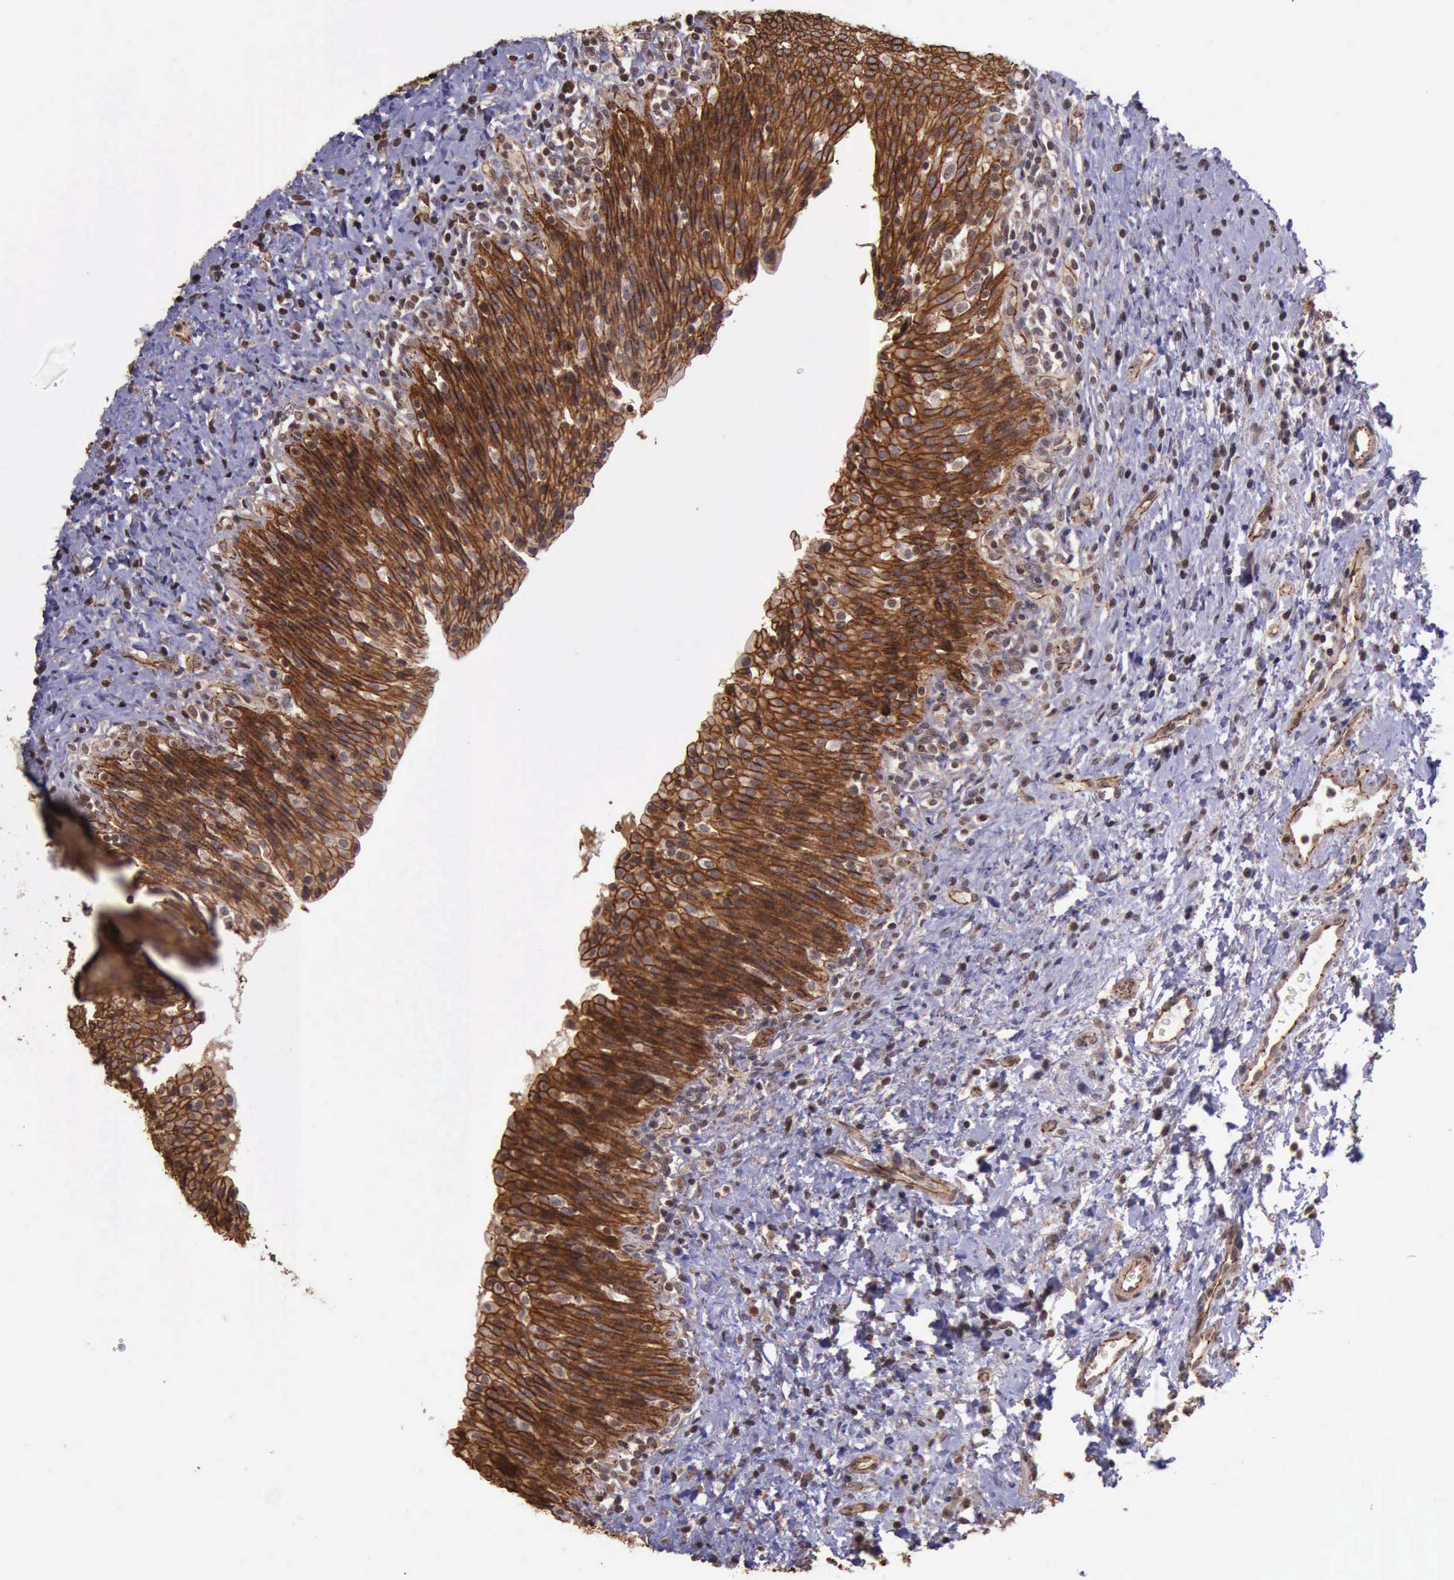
{"staining": {"intensity": "strong", "quantity": ">75%", "location": "cytoplasmic/membranous"}, "tissue": "urinary bladder", "cell_type": "Urothelial cells", "image_type": "normal", "snomed": [{"axis": "morphology", "description": "Normal tissue, NOS"}, {"axis": "topography", "description": "Urinary bladder"}], "caption": "IHC micrograph of normal human urinary bladder stained for a protein (brown), which shows high levels of strong cytoplasmic/membranous positivity in approximately >75% of urothelial cells.", "gene": "CTNNB1", "patient": {"sex": "male", "age": 51}}